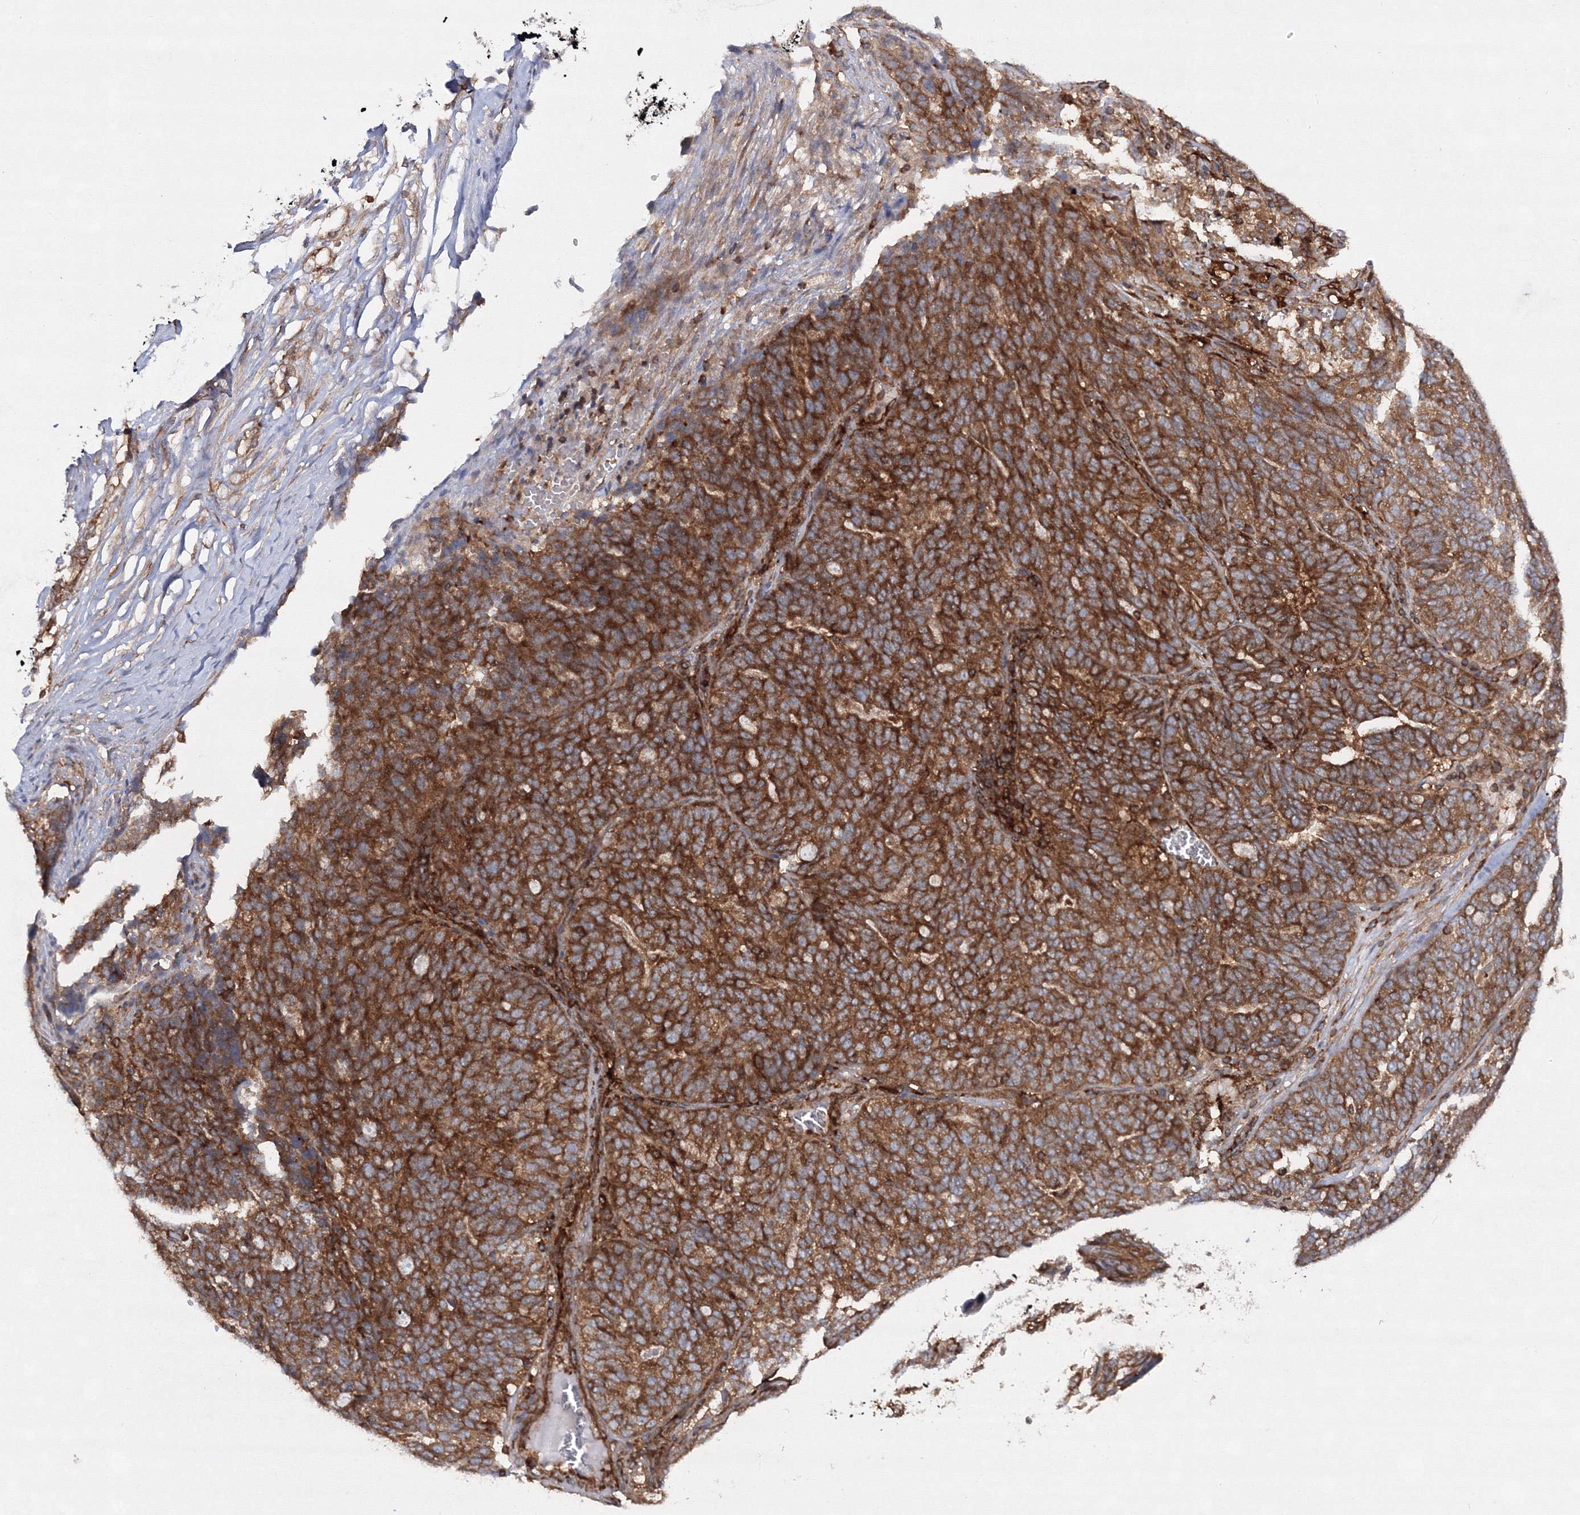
{"staining": {"intensity": "strong", "quantity": ">75%", "location": "cytoplasmic/membranous"}, "tissue": "ovarian cancer", "cell_type": "Tumor cells", "image_type": "cancer", "snomed": [{"axis": "morphology", "description": "Cystadenocarcinoma, serous, NOS"}, {"axis": "topography", "description": "Ovary"}], "caption": "A high amount of strong cytoplasmic/membranous staining is appreciated in about >75% of tumor cells in serous cystadenocarcinoma (ovarian) tissue.", "gene": "HARS1", "patient": {"sex": "female", "age": 59}}